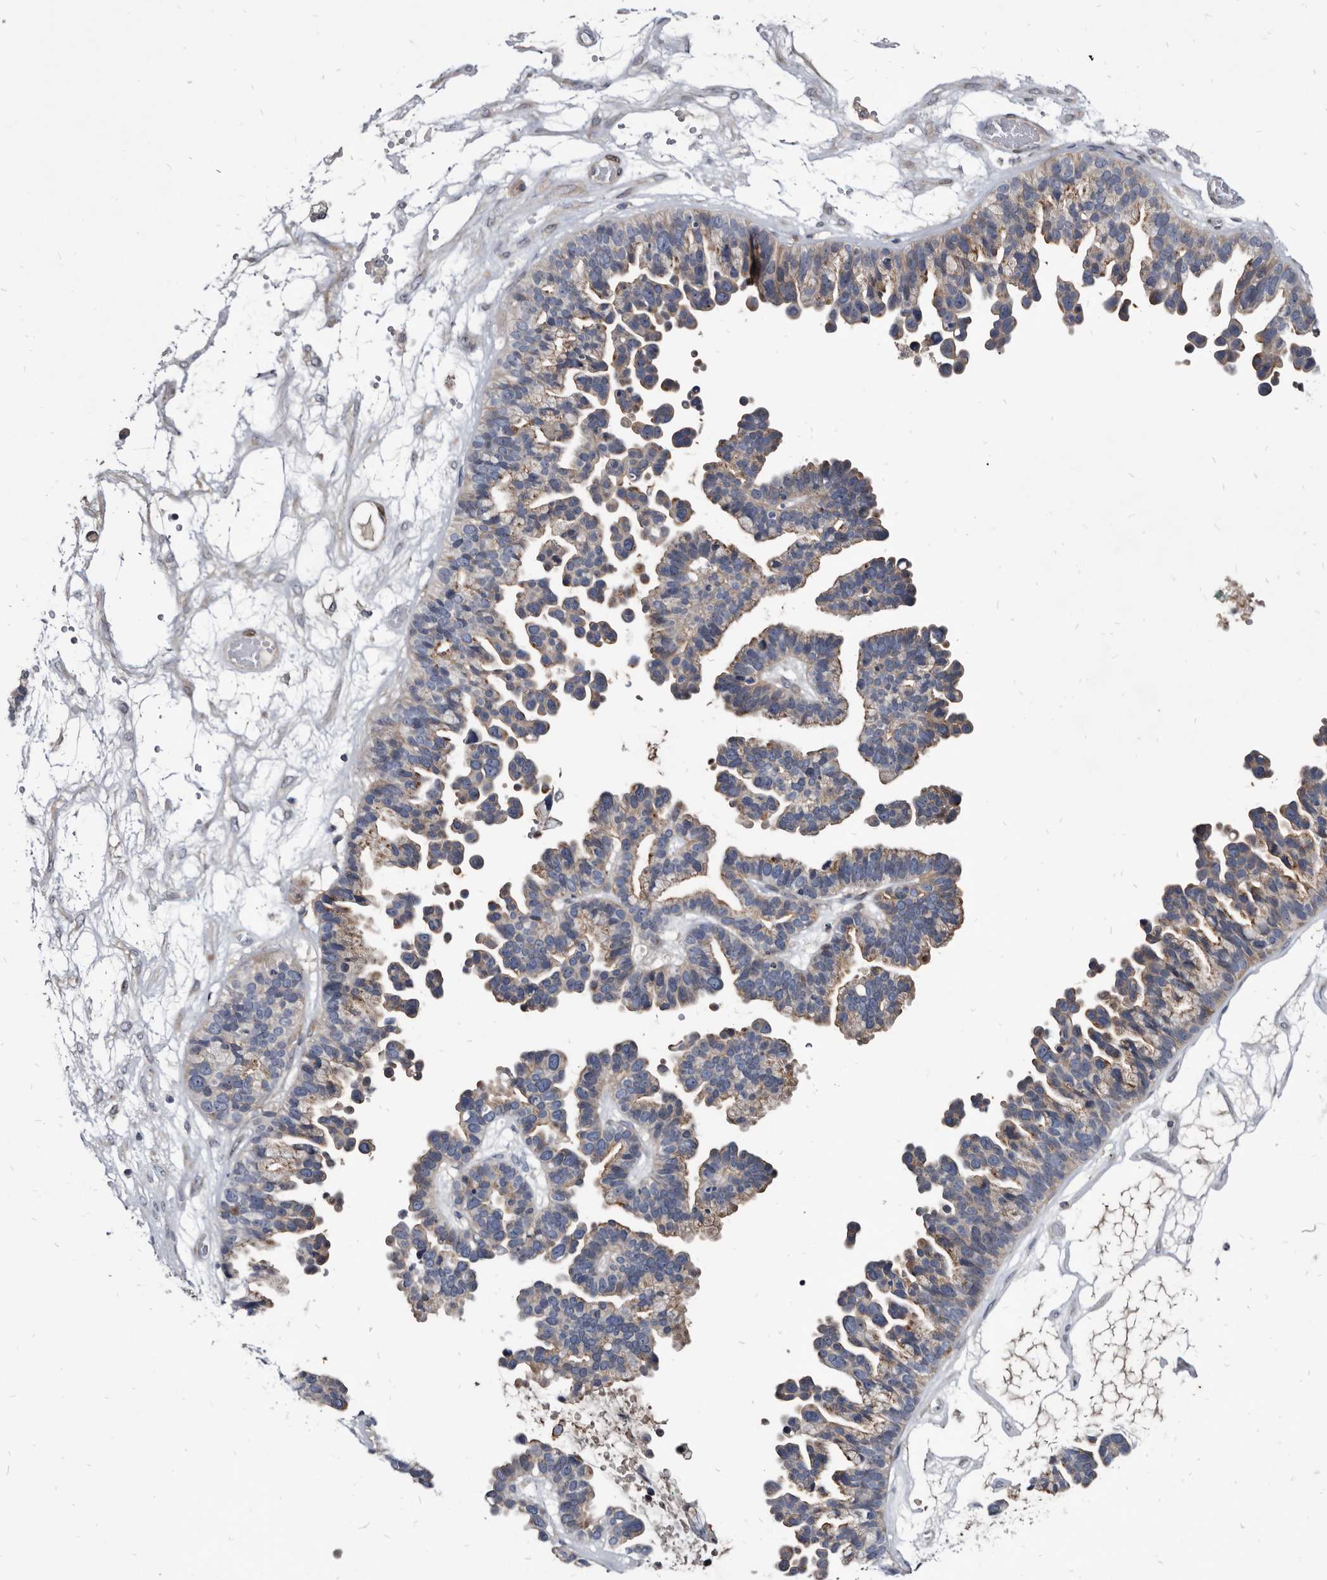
{"staining": {"intensity": "moderate", "quantity": "<25%", "location": "cytoplasmic/membranous"}, "tissue": "ovarian cancer", "cell_type": "Tumor cells", "image_type": "cancer", "snomed": [{"axis": "morphology", "description": "Cystadenocarcinoma, serous, NOS"}, {"axis": "topography", "description": "Ovary"}], "caption": "Tumor cells exhibit low levels of moderate cytoplasmic/membranous expression in about <25% of cells in ovarian cancer (serous cystadenocarcinoma).", "gene": "PRSS8", "patient": {"sex": "female", "age": 56}}